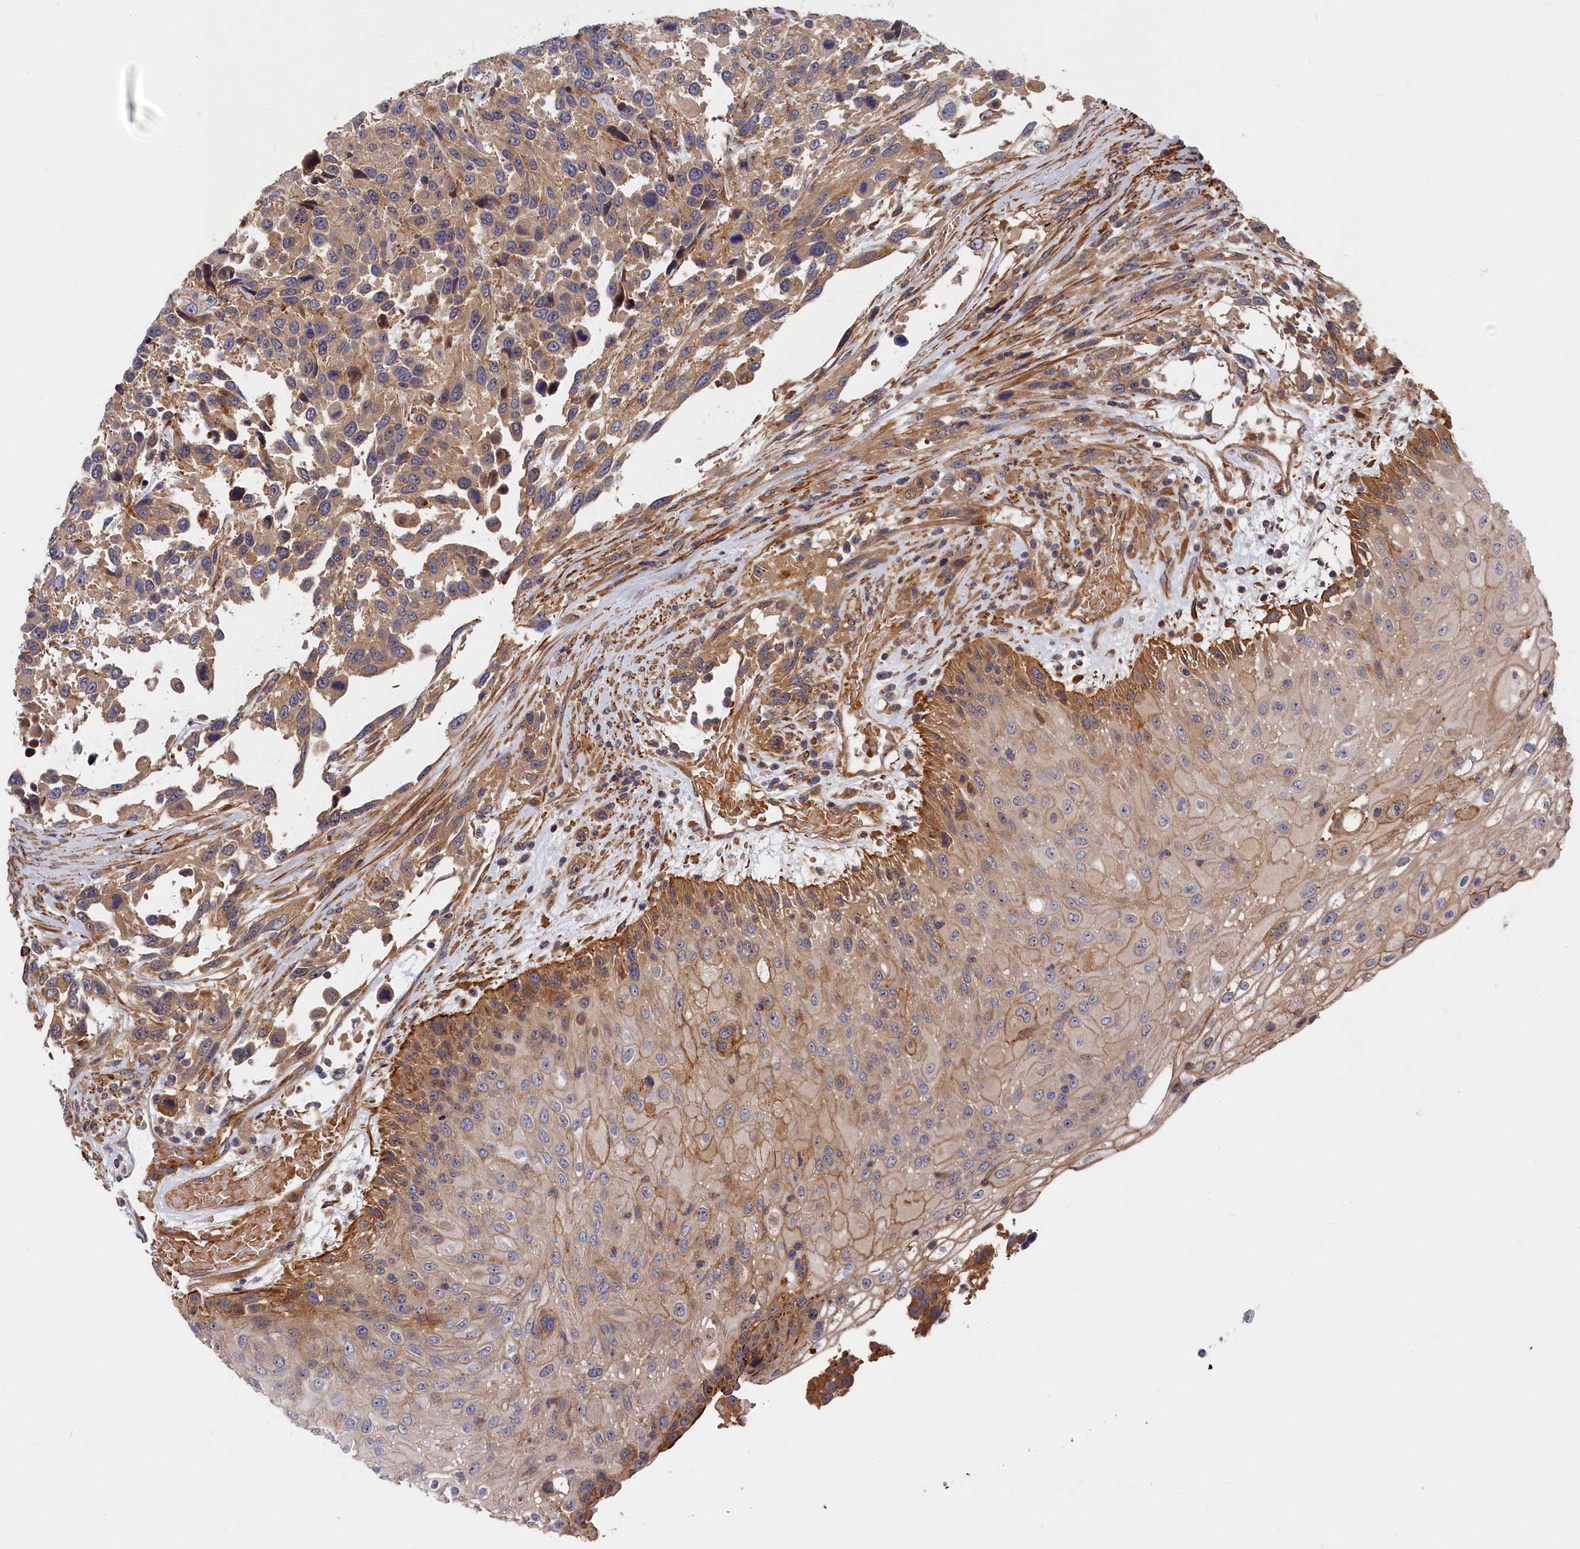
{"staining": {"intensity": "moderate", "quantity": ">75%", "location": "cytoplasmic/membranous"}, "tissue": "urothelial cancer", "cell_type": "Tumor cells", "image_type": "cancer", "snomed": [{"axis": "morphology", "description": "Urothelial carcinoma, High grade"}, {"axis": "topography", "description": "Urinary bladder"}], "caption": "About >75% of tumor cells in human urothelial cancer exhibit moderate cytoplasmic/membranous protein positivity as visualized by brown immunohistochemical staining.", "gene": "LDHD", "patient": {"sex": "female", "age": 70}}